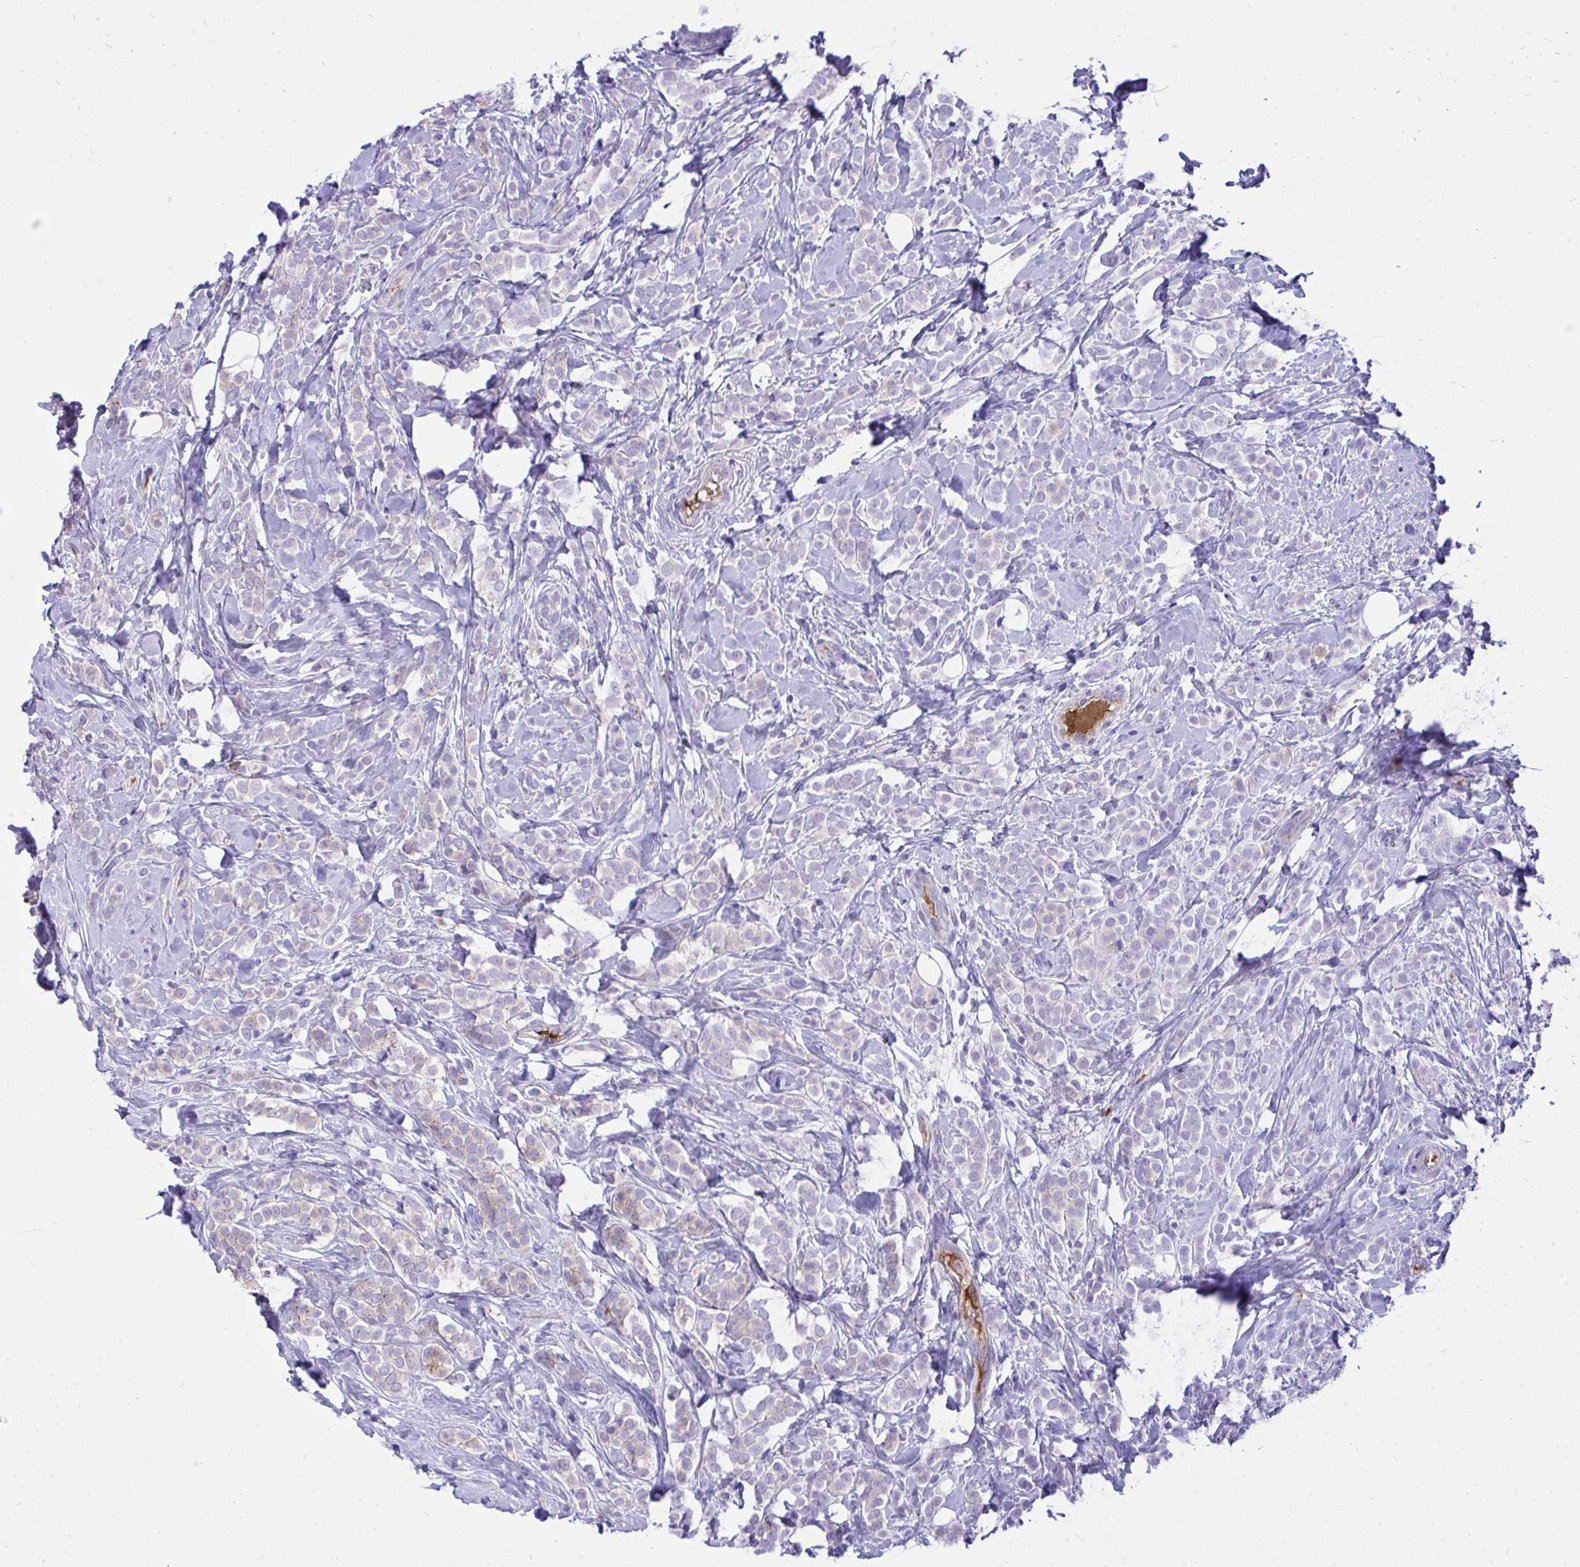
{"staining": {"intensity": "negative", "quantity": "none", "location": "none"}, "tissue": "breast cancer", "cell_type": "Tumor cells", "image_type": "cancer", "snomed": [{"axis": "morphology", "description": "Lobular carcinoma"}, {"axis": "topography", "description": "Breast"}], "caption": "This is an immunohistochemistry (IHC) image of breast cancer. There is no expression in tumor cells.", "gene": "HRG", "patient": {"sex": "female", "age": 49}}